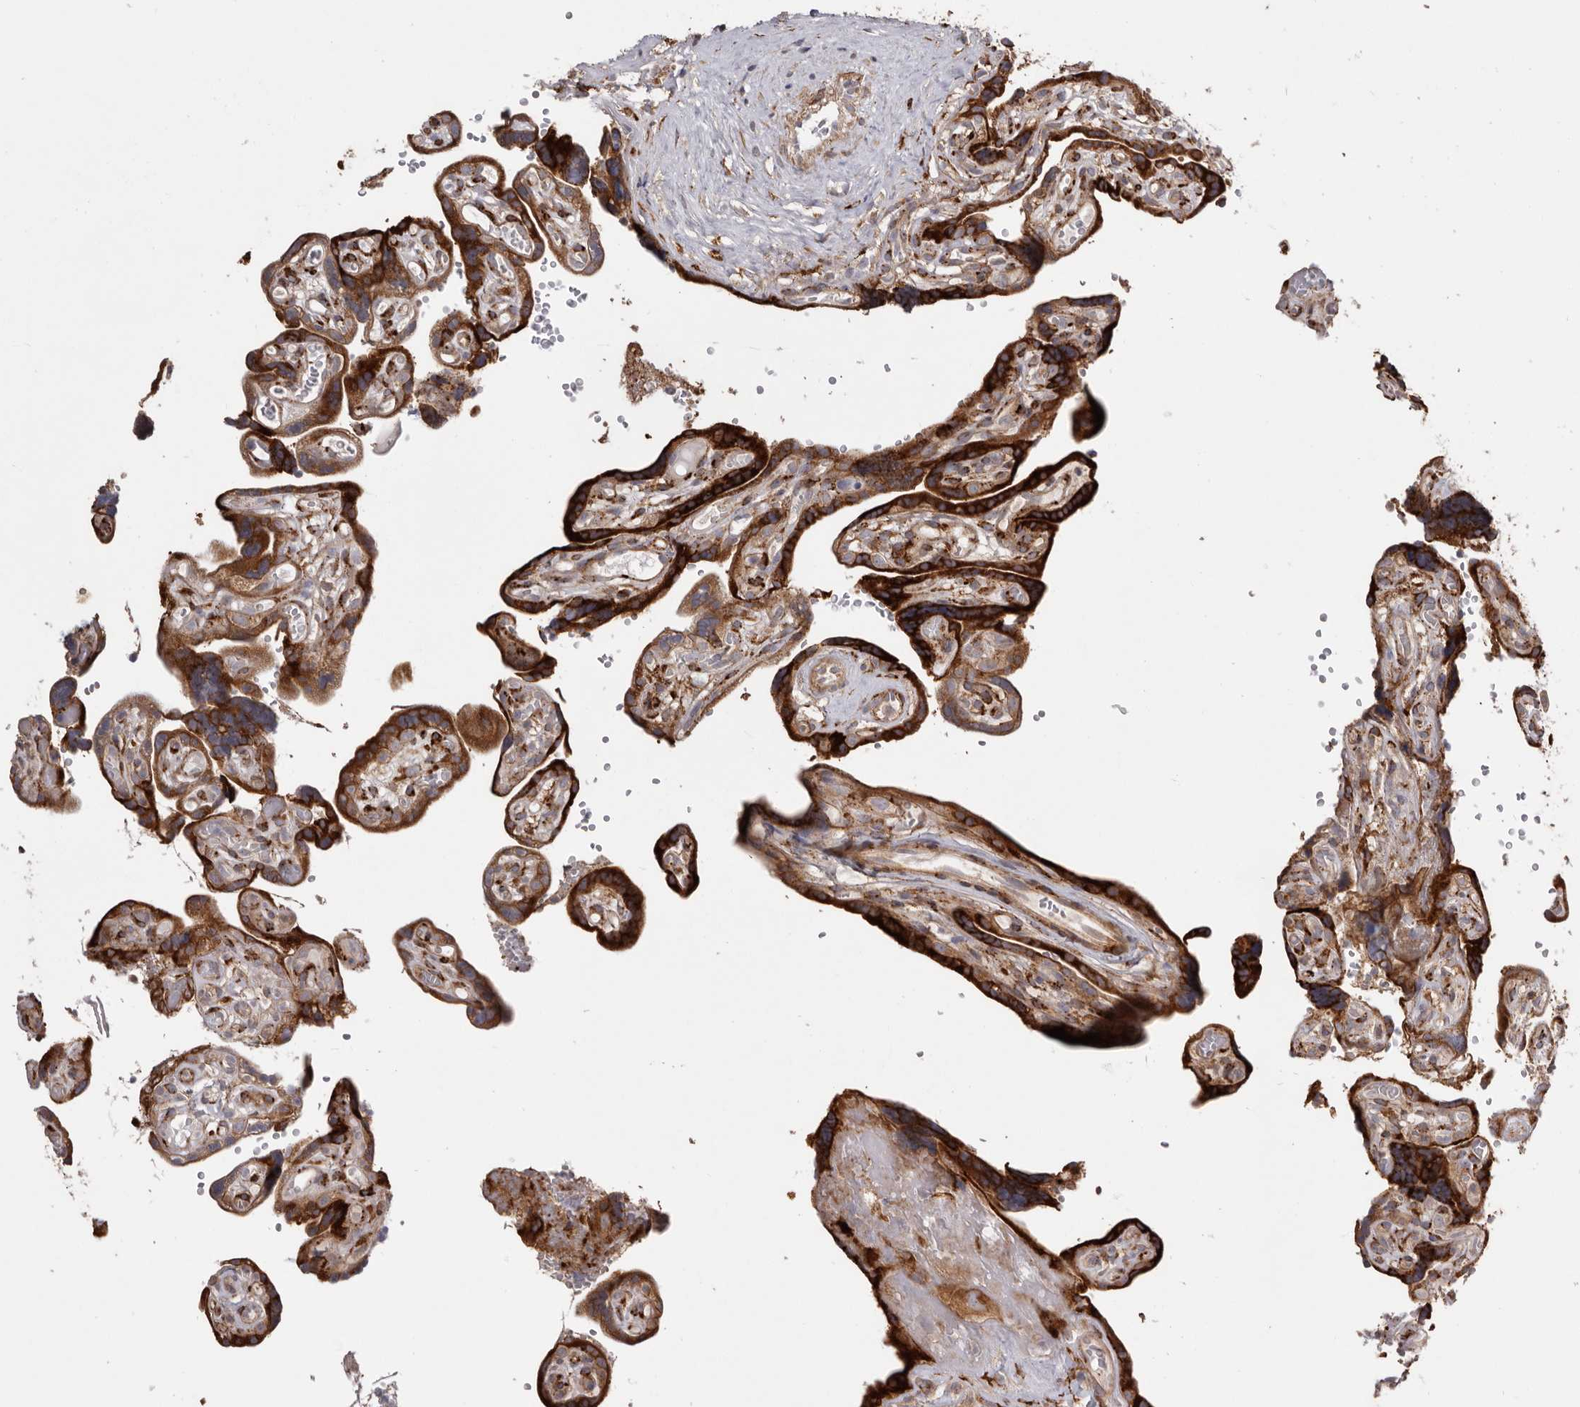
{"staining": {"intensity": "strong", "quantity": ">75%", "location": "cytoplasmic/membranous"}, "tissue": "placenta", "cell_type": "Decidual cells", "image_type": "normal", "snomed": [{"axis": "morphology", "description": "Normal tissue, NOS"}, {"axis": "topography", "description": "Placenta"}], "caption": "Protein staining displays strong cytoplasmic/membranous staining in approximately >75% of decidual cells in normal placenta.", "gene": "WDTC1", "patient": {"sex": "female", "age": 30}}